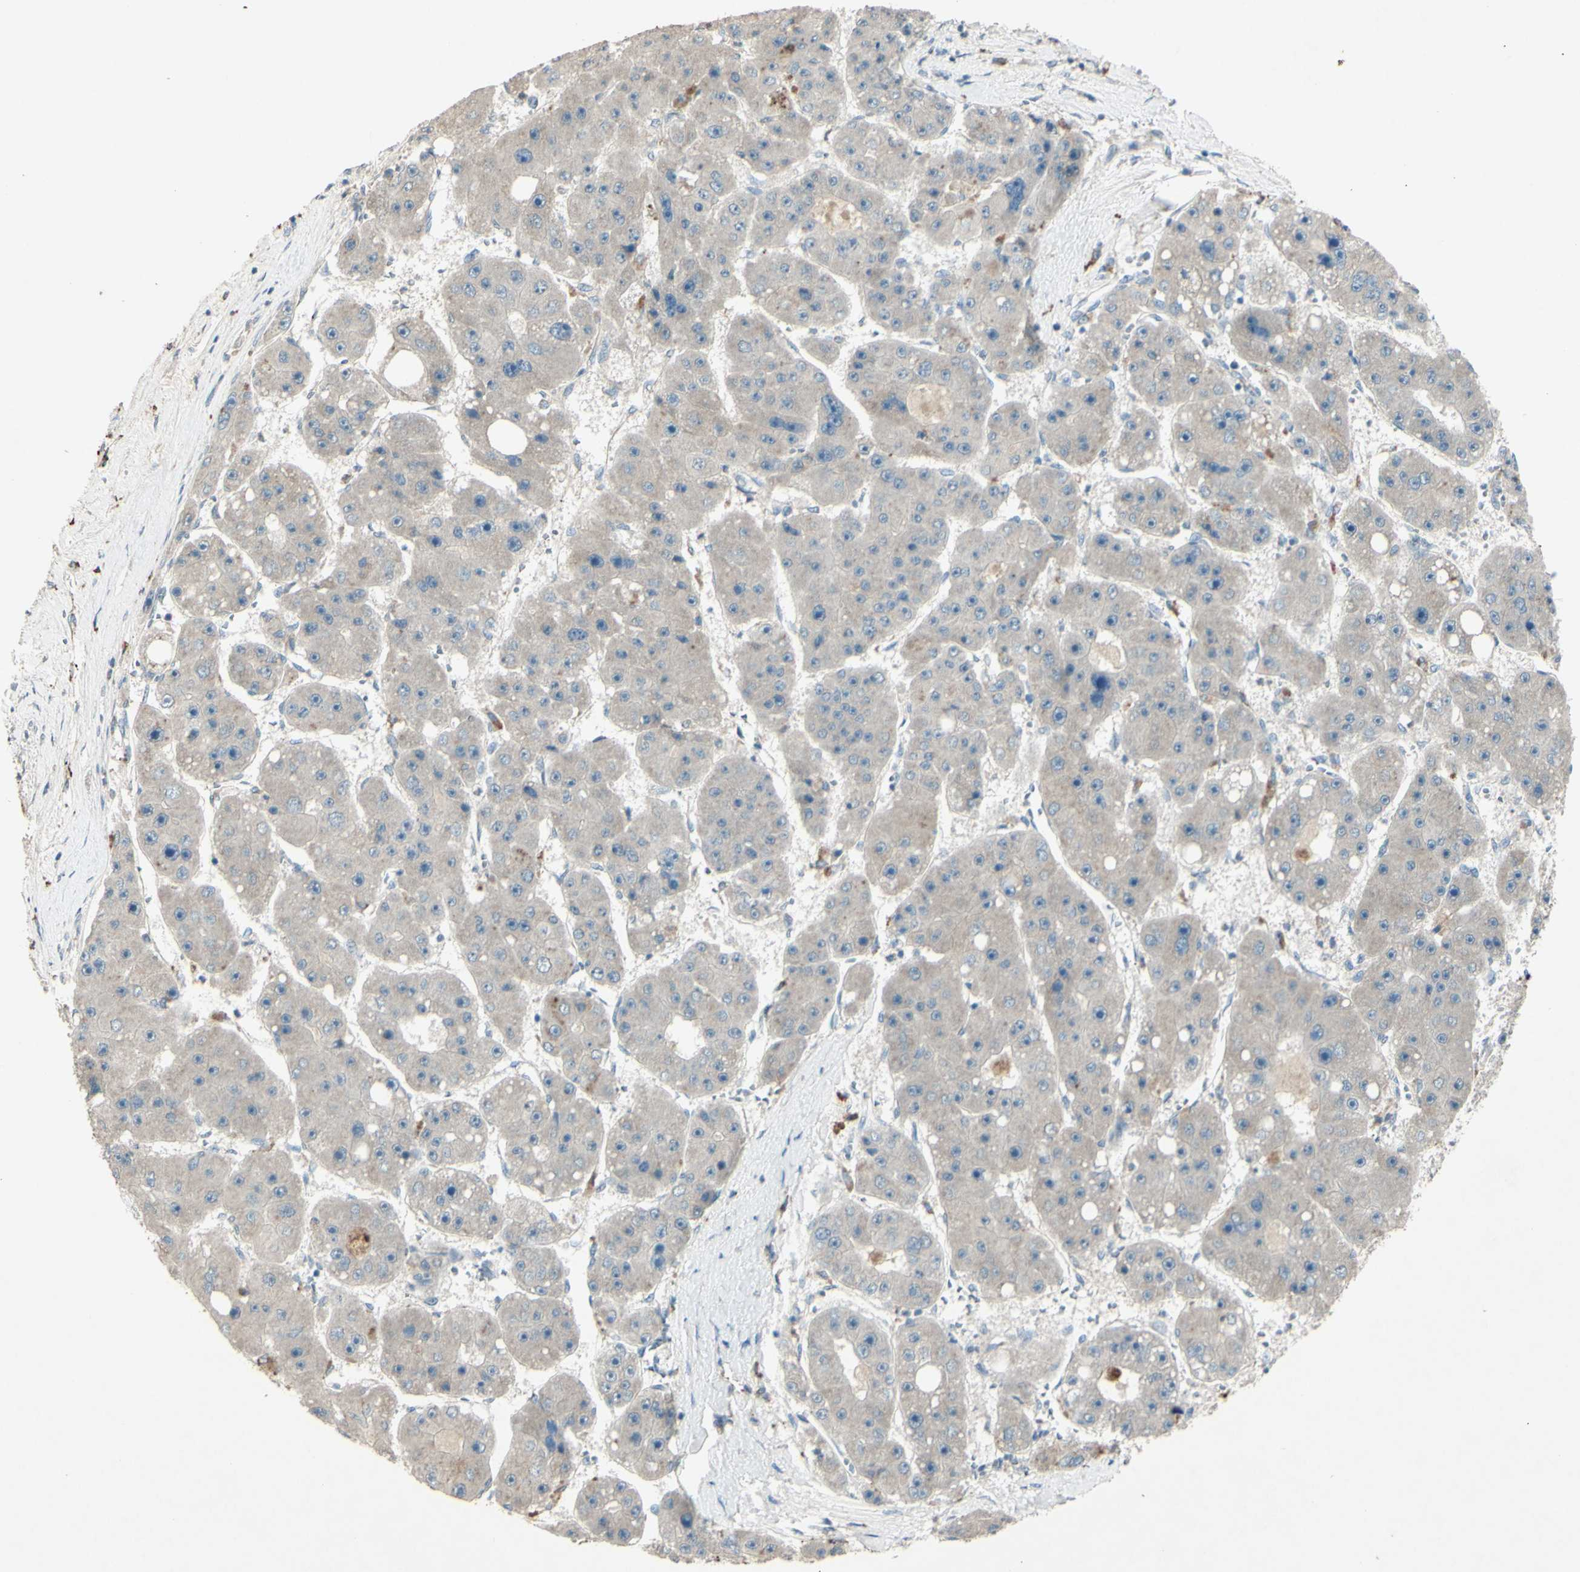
{"staining": {"intensity": "weak", "quantity": "<25%", "location": "cytoplasmic/membranous"}, "tissue": "liver cancer", "cell_type": "Tumor cells", "image_type": "cancer", "snomed": [{"axis": "morphology", "description": "Carcinoma, Hepatocellular, NOS"}, {"axis": "topography", "description": "Liver"}], "caption": "Immunohistochemistry (IHC) of liver hepatocellular carcinoma displays no expression in tumor cells.", "gene": "TIMM21", "patient": {"sex": "female", "age": 61}}